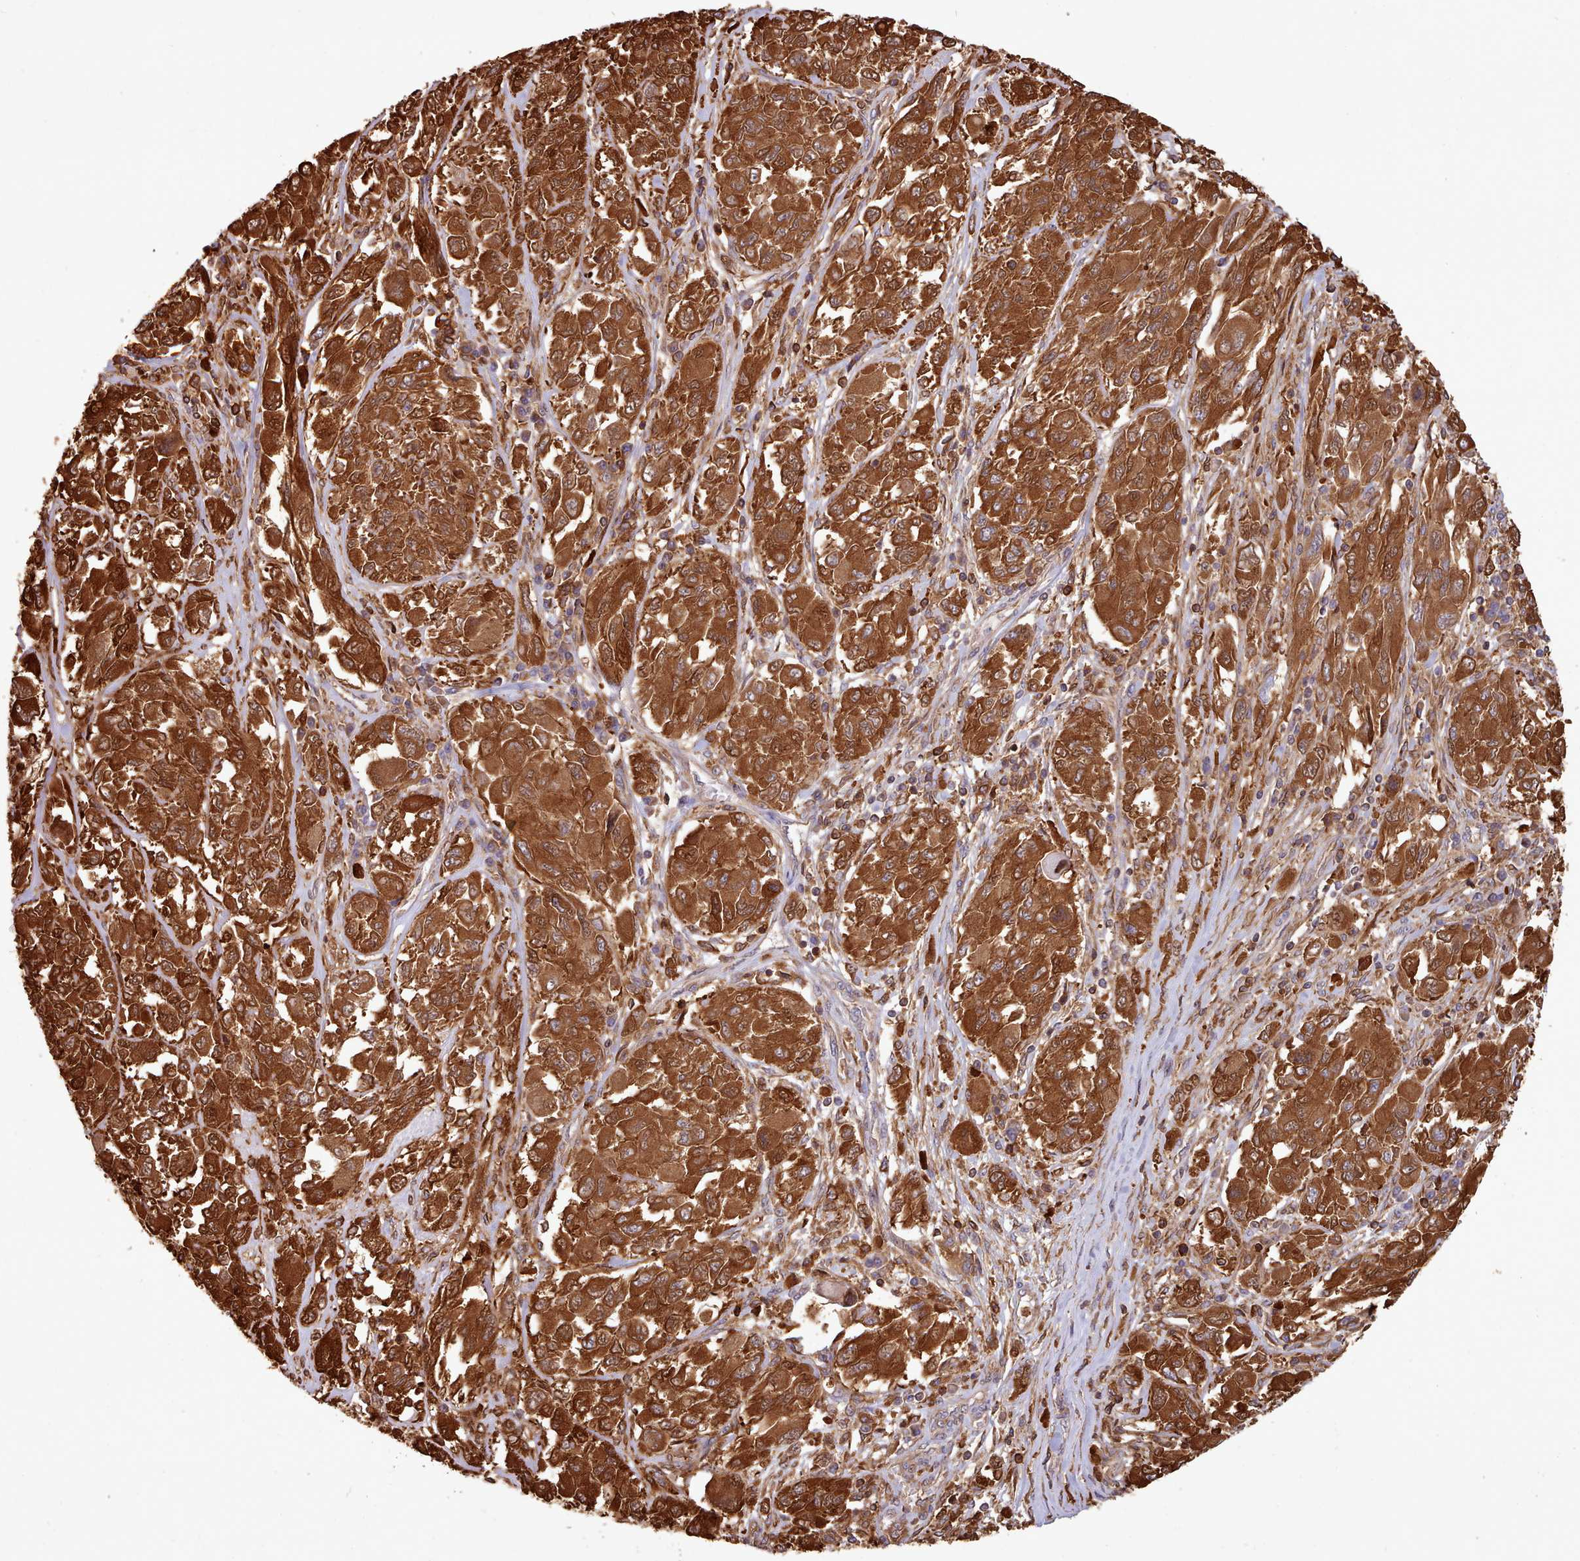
{"staining": {"intensity": "strong", "quantity": ">75%", "location": "cytoplasmic/membranous"}, "tissue": "melanoma", "cell_type": "Tumor cells", "image_type": "cancer", "snomed": [{"axis": "morphology", "description": "Malignant melanoma, NOS"}, {"axis": "topography", "description": "Skin"}], "caption": "DAB immunohistochemical staining of human melanoma exhibits strong cytoplasmic/membranous protein expression in about >75% of tumor cells. Using DAB (3,3'-diaminobenzidine) (brown) and hematoxylin (blue) stains, captured at high magnification using brightfield microscopy.", "gene": "SLC4A9", "patient": {"sex": "female", "age": 91}}